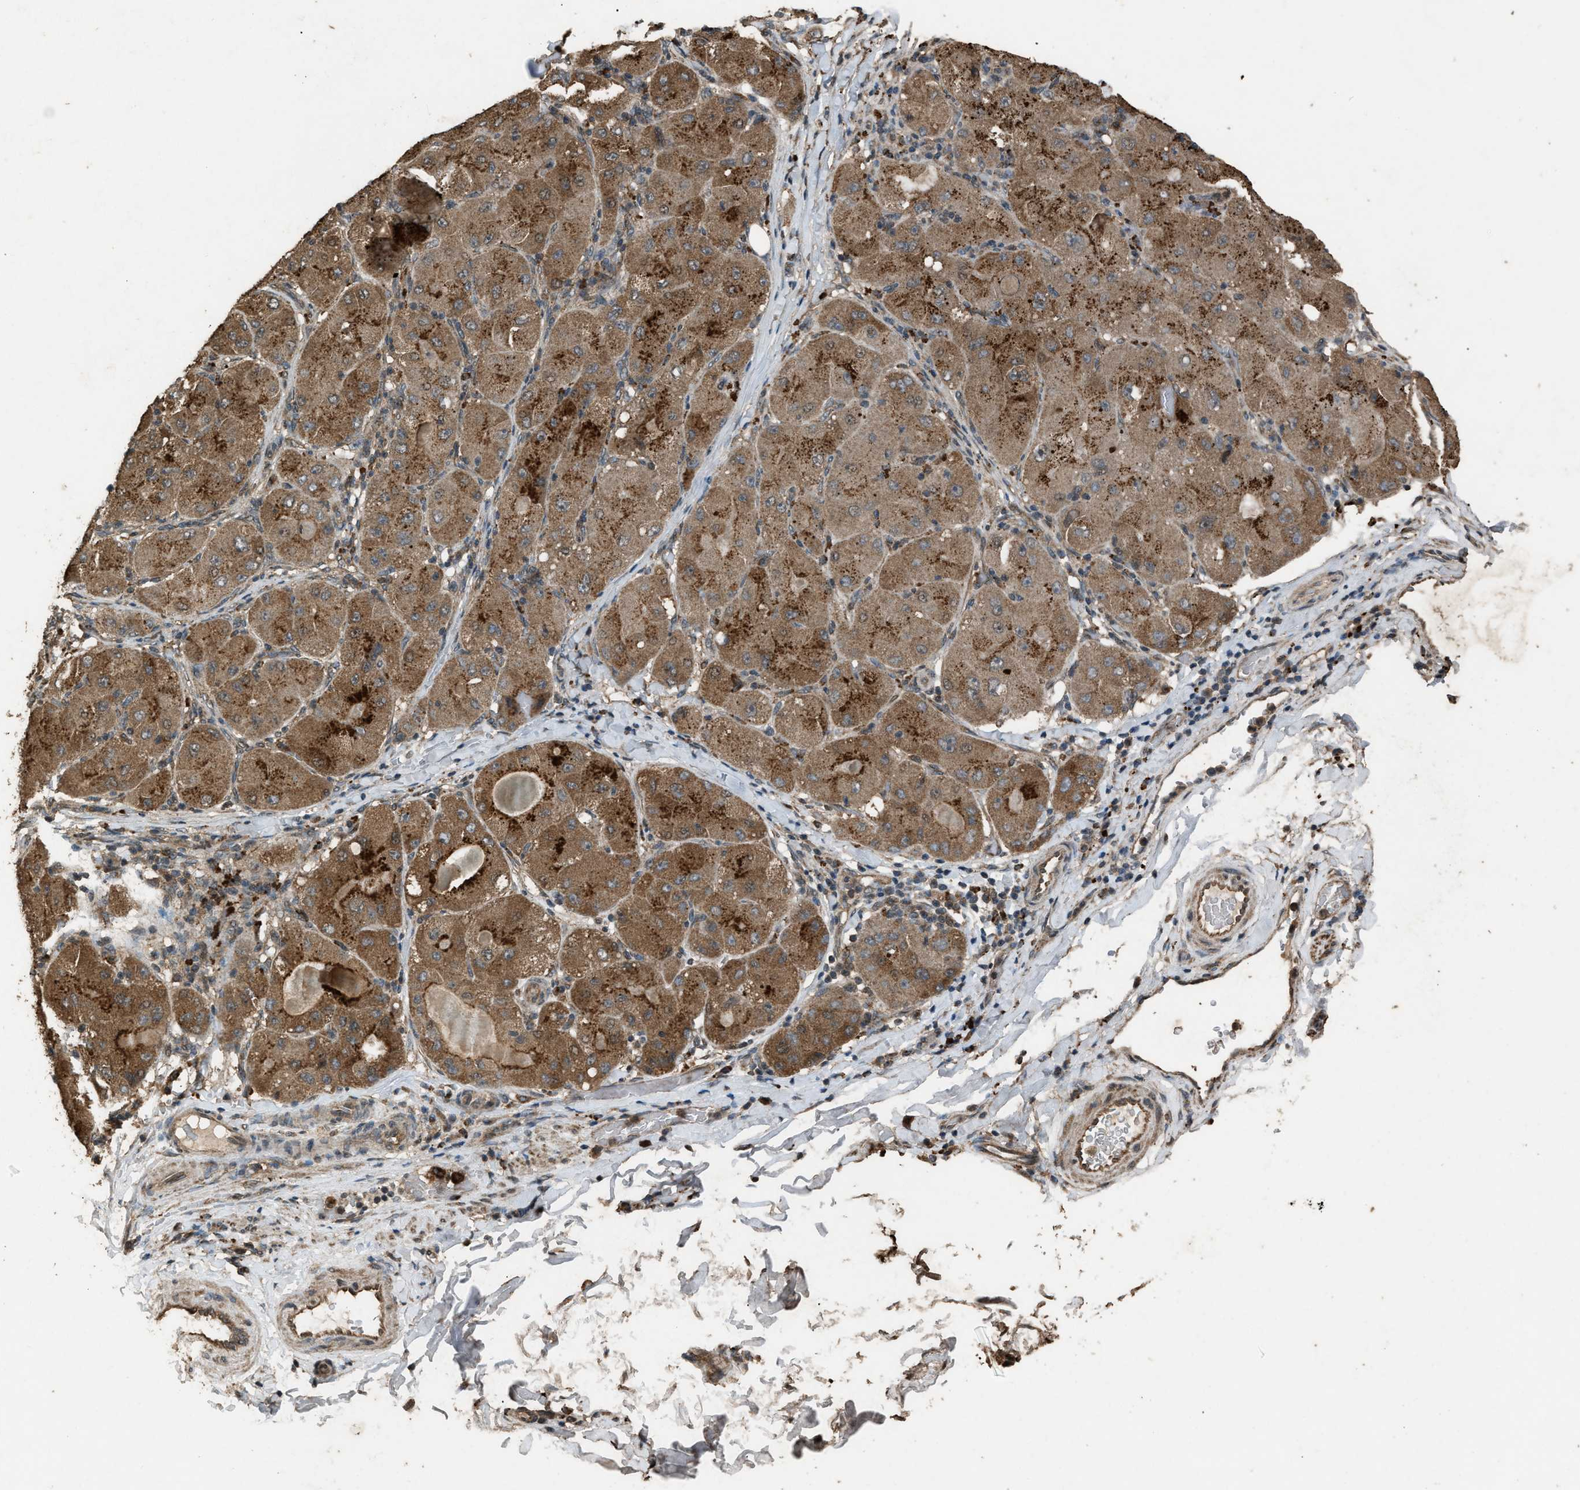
{"staining": {"intensity": "moderate", "quantity": ">75%", "location": "cytoplasmic/membranous"}, "tissue": "liver cancer", "cell_type": "Tumor cells", "image_type": "cancer", "snomed": [{"axis": "morphology", "description": "Carcinoma, Hepatocellular, NOS"}, {"axis": "topography", "description": "Liver"}], "caption": "DAB immunohistochemical staining of hepatocellular carcinoma (liver) exhibits moderate cytoplasmic/membranous protein positivity in approximately >75% of tumor cells.", "gene": "PSMD1", "patient": {"sex": "male", "age": 80}}